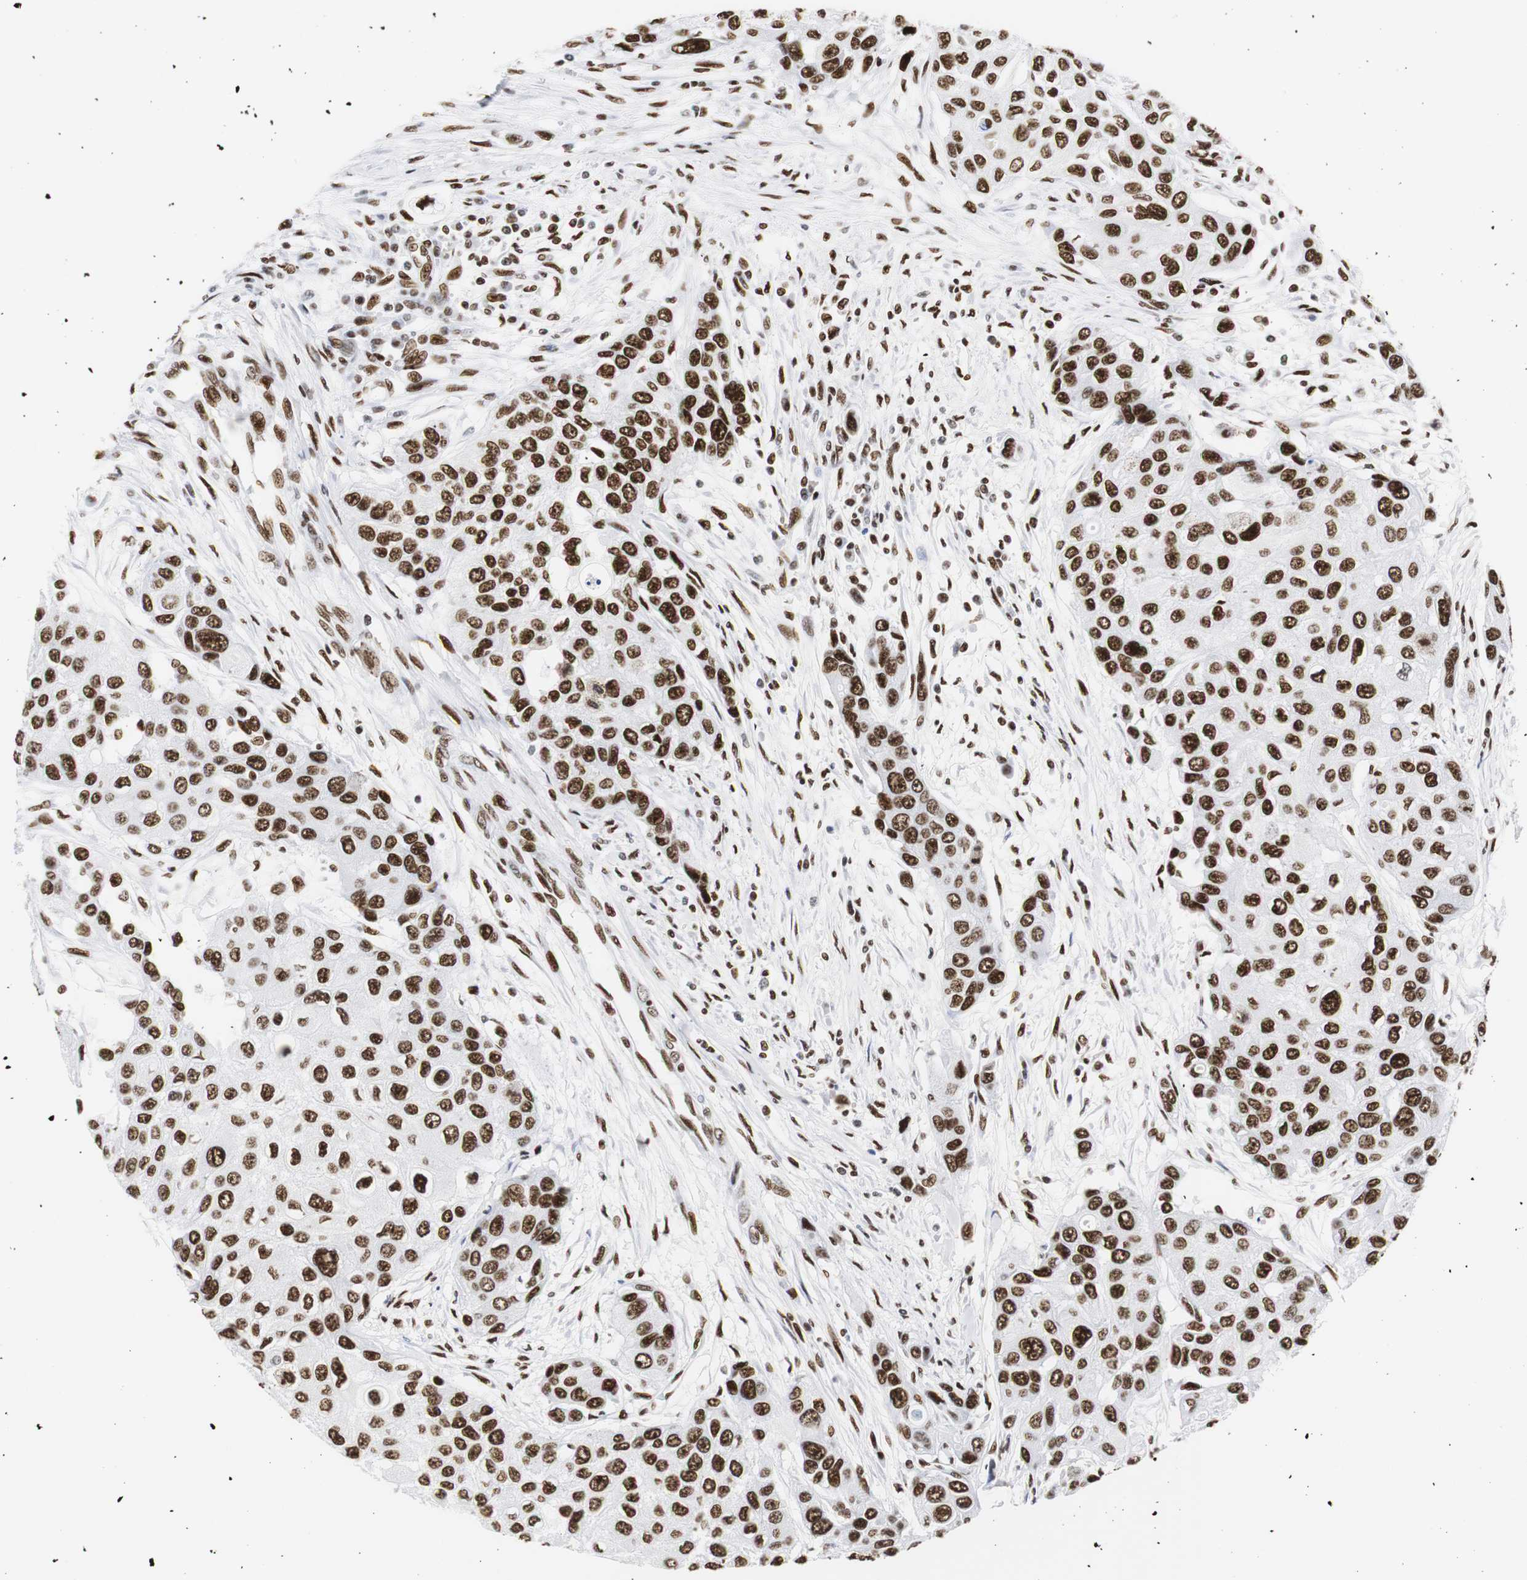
{"staining": {"intensity": "strong", "quantity": ">75%", "location": "nuclear"}, "tissue": "urothelial cancer", "cell_type": "Tumor cells", "image_type": "cancer", "snomed": [{"axis": "morphology", "description": "Urothelial carcinoma, High grade"}, {"axis": "topography", "description": "Urinary bladder"}], "caption": "Brown immunohistochemical staining in human high-grade urothelial carcinoma exhibits strong nuclear expression in approximately >75% of tumor cells.", "gene": "HNRNPH2", "patient": {"sex": "female", "age": 56}}